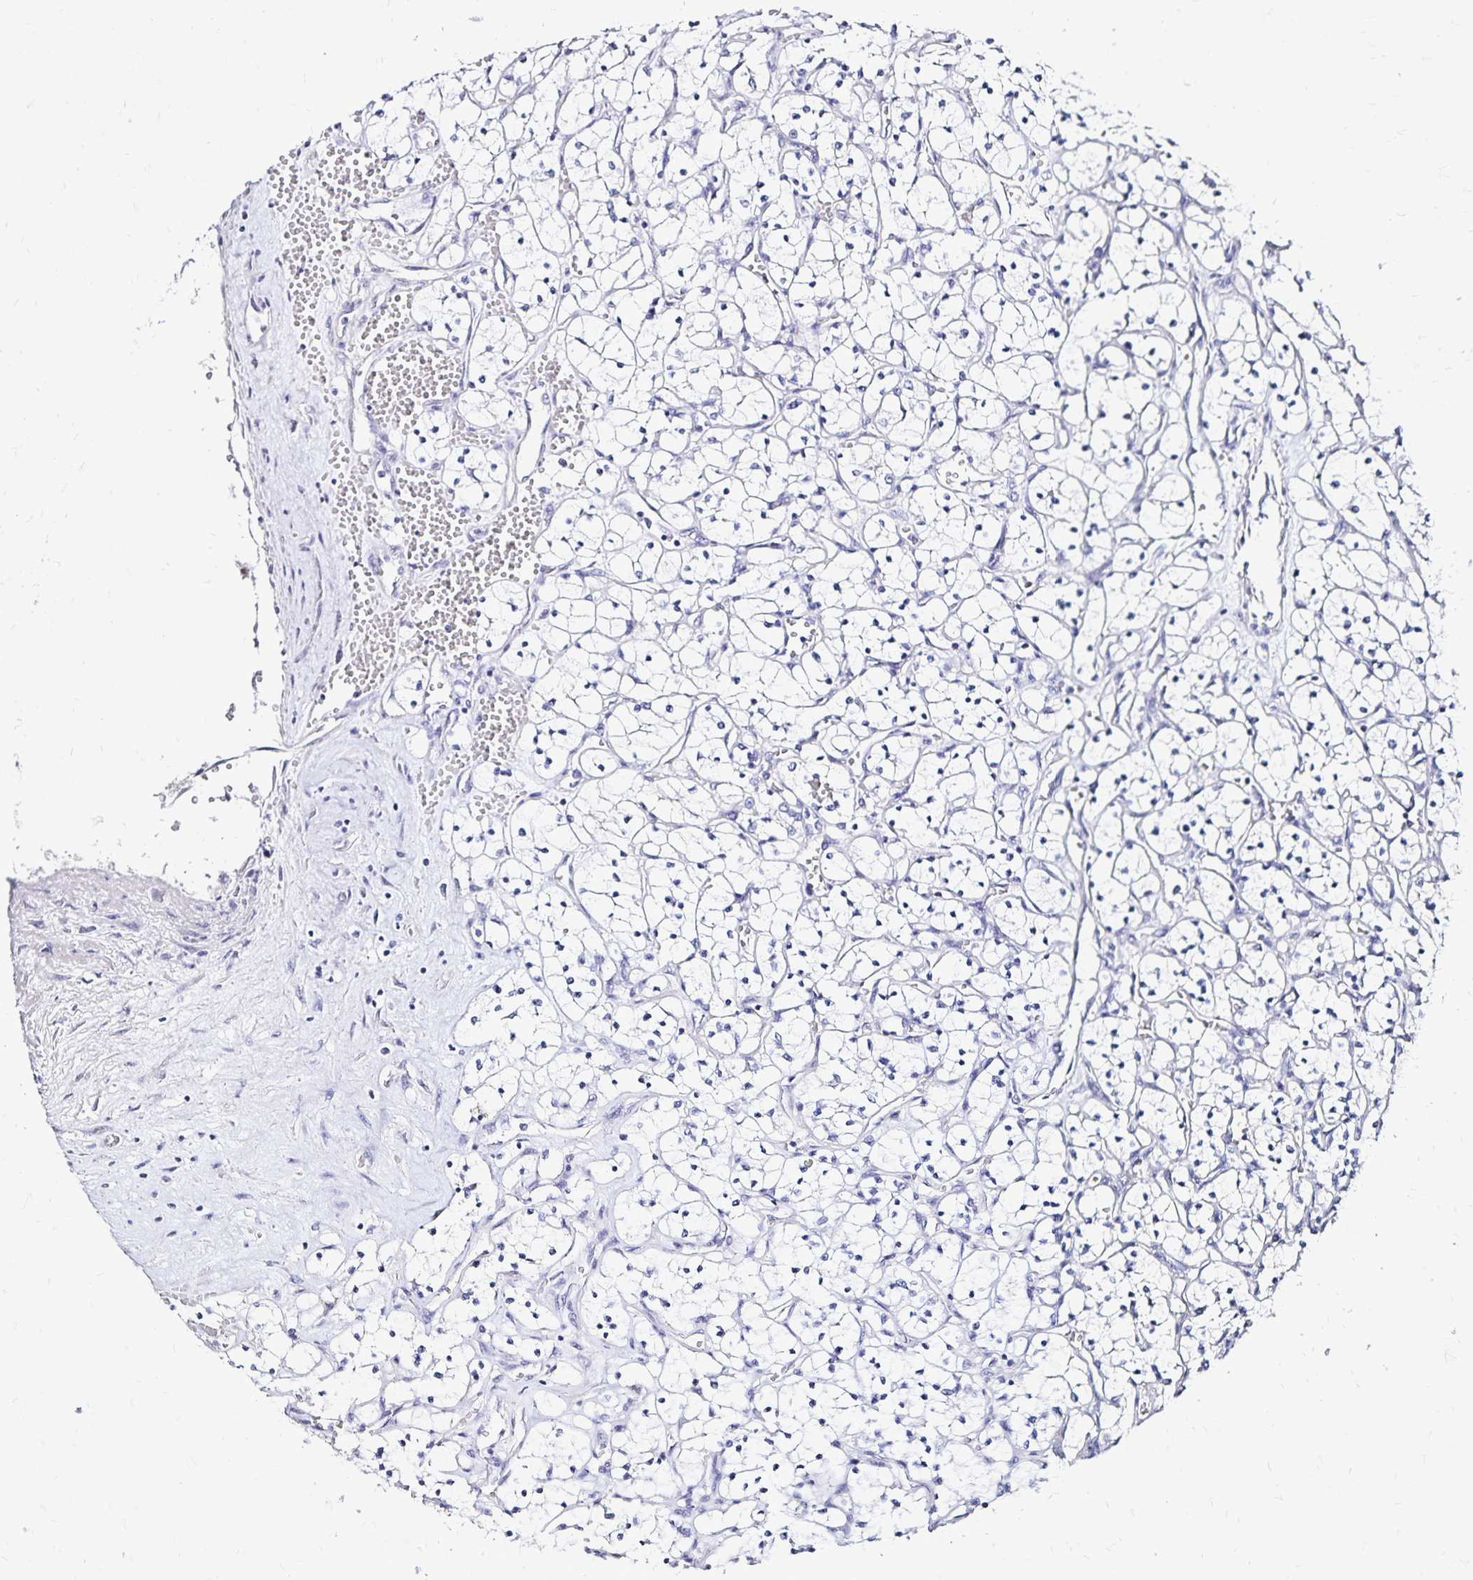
{"staining": {"intensity": "negative", "quantity": "none", "location": "none"}, "tissue": "renal cancer", "cell_type": "Tumor cells", "image_type": "cancer", "snomed": [{"axis": "morphology", "description": "Adenocarcinoma, NOS"}, {"axis": "topography", "description": "Kidney"}], "caption": "Tumor cells are negative for brown protein staining in renal adenocarcinoma.", "gene": "SLC5A1", "patient": {"sex": "female", "age": 69}}